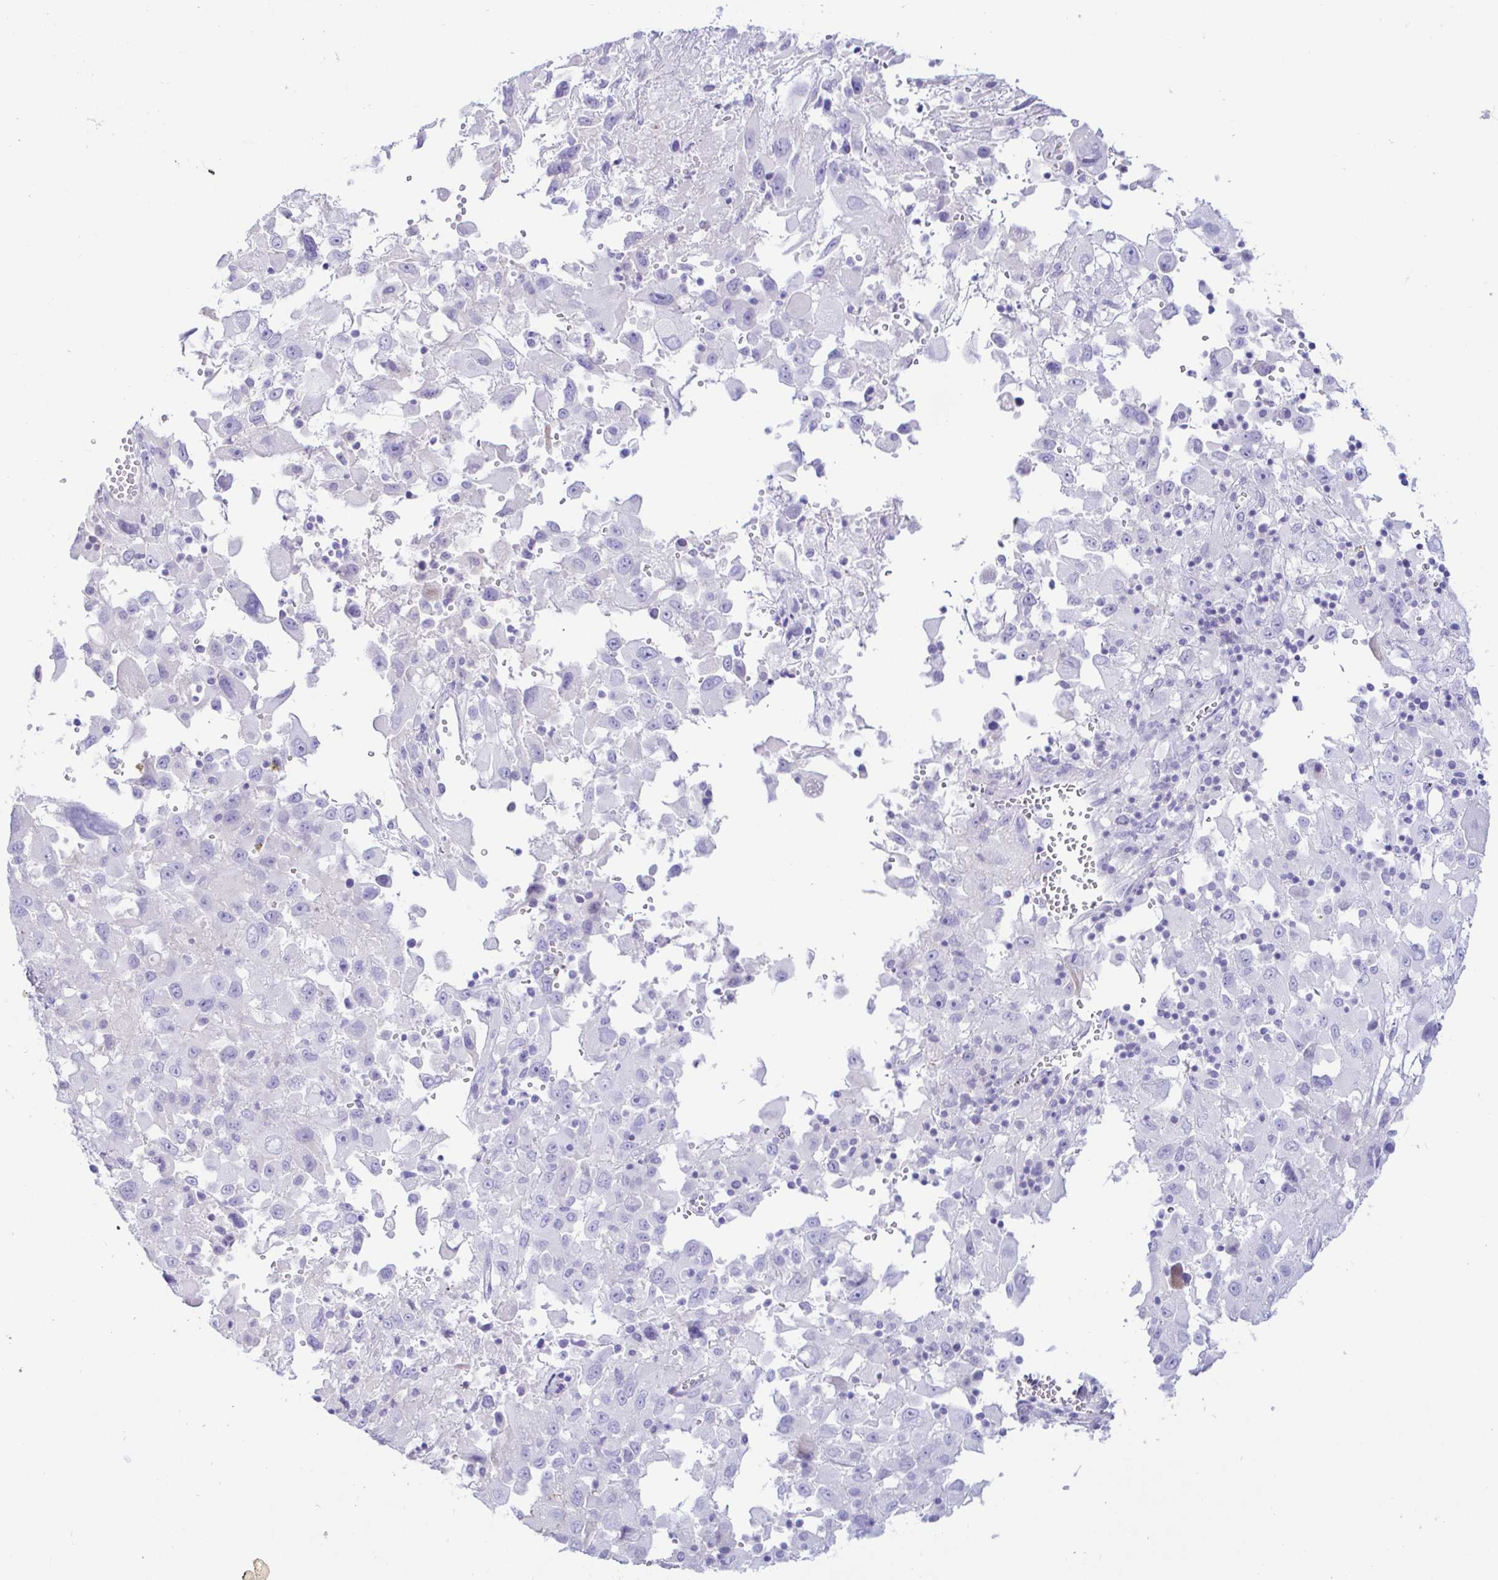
{"staining": {"intensity": "negative", "quantity": "none", "location": "none"}, "tissue": "melanoma", "cell_type": "Tumor cells", "image_type": "cancer", "snomed": [{"axis": "morphology", "description": "Malignant melanoma, Metastatic site"}, {"axis": "topography", "description": "Soft tissue"}], "caption": "Malignant melanoma (metastatic site) was stained to show a protein in brown. There is no significant staining in tumor cells.", "gene": "PINLYP", "patient": {"sex": "male", "age": 50}}